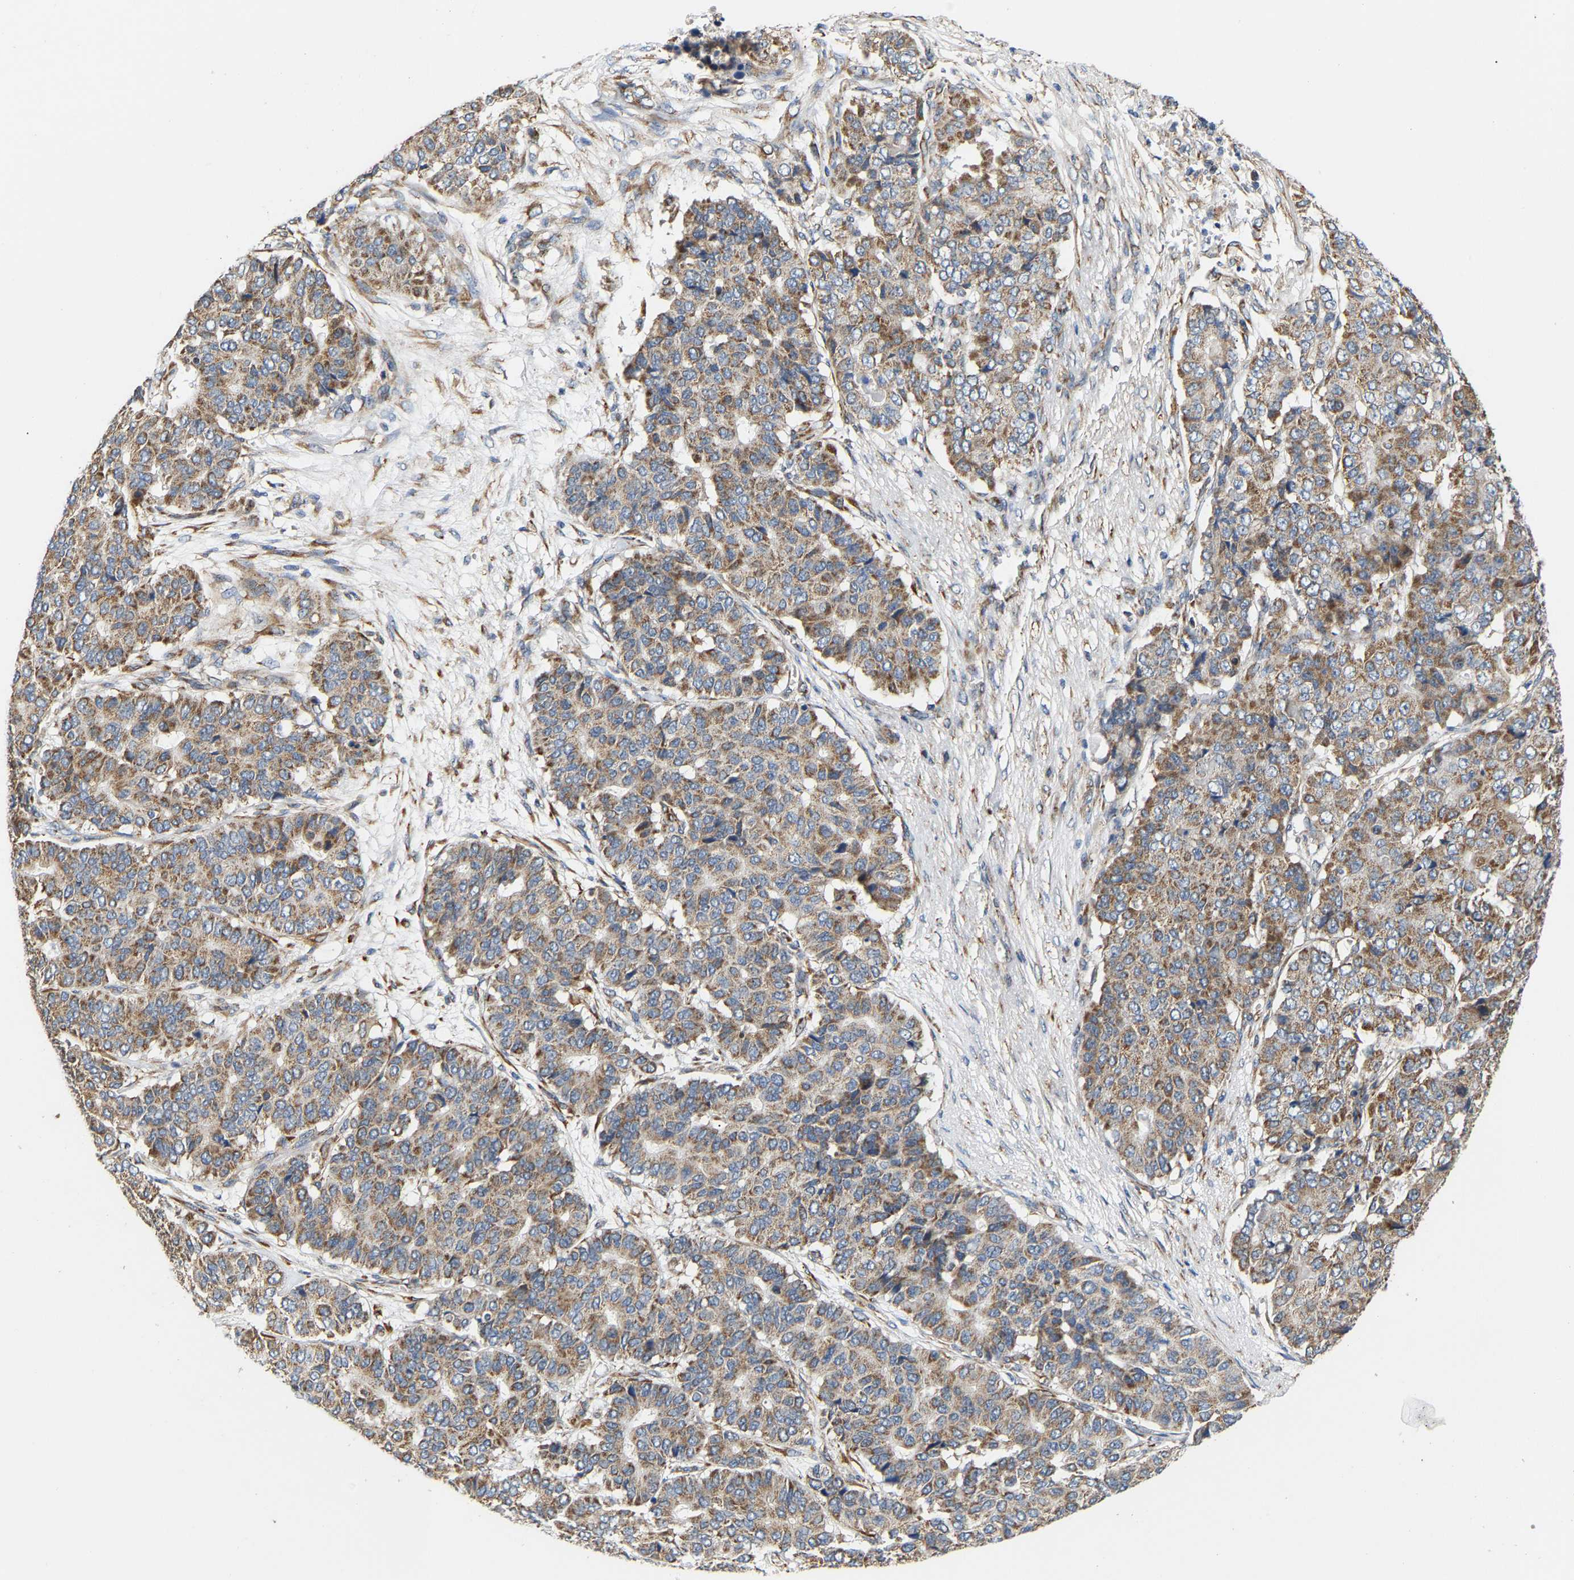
{"staining": {"intensity": "moderate", "quantity": ">75%", "location": "cytoplasmic/membranous"}, "tissue": "pancreatic cancer", "cell_type": "Tumor cells", "image_type": "cancer", "snomed": [{"axis": "morphology", "description": "Adenocarcinoma, NOS"}, {"axis": "topography", "description": "Pancreas"}], "caption": "IHC of pancreatic adenocarcinoma demonstrates medium levels of moderate cytoplasmic/membranous expression in about >75% of tumor cells. The staining was performed using DAB to visualize the protein expression in brown, while the nuclei were stained in blue with hematoxylin (Magnification: 20x).", "gene": "TMEM168", "patient": {"sex": "male", "age": 50}}